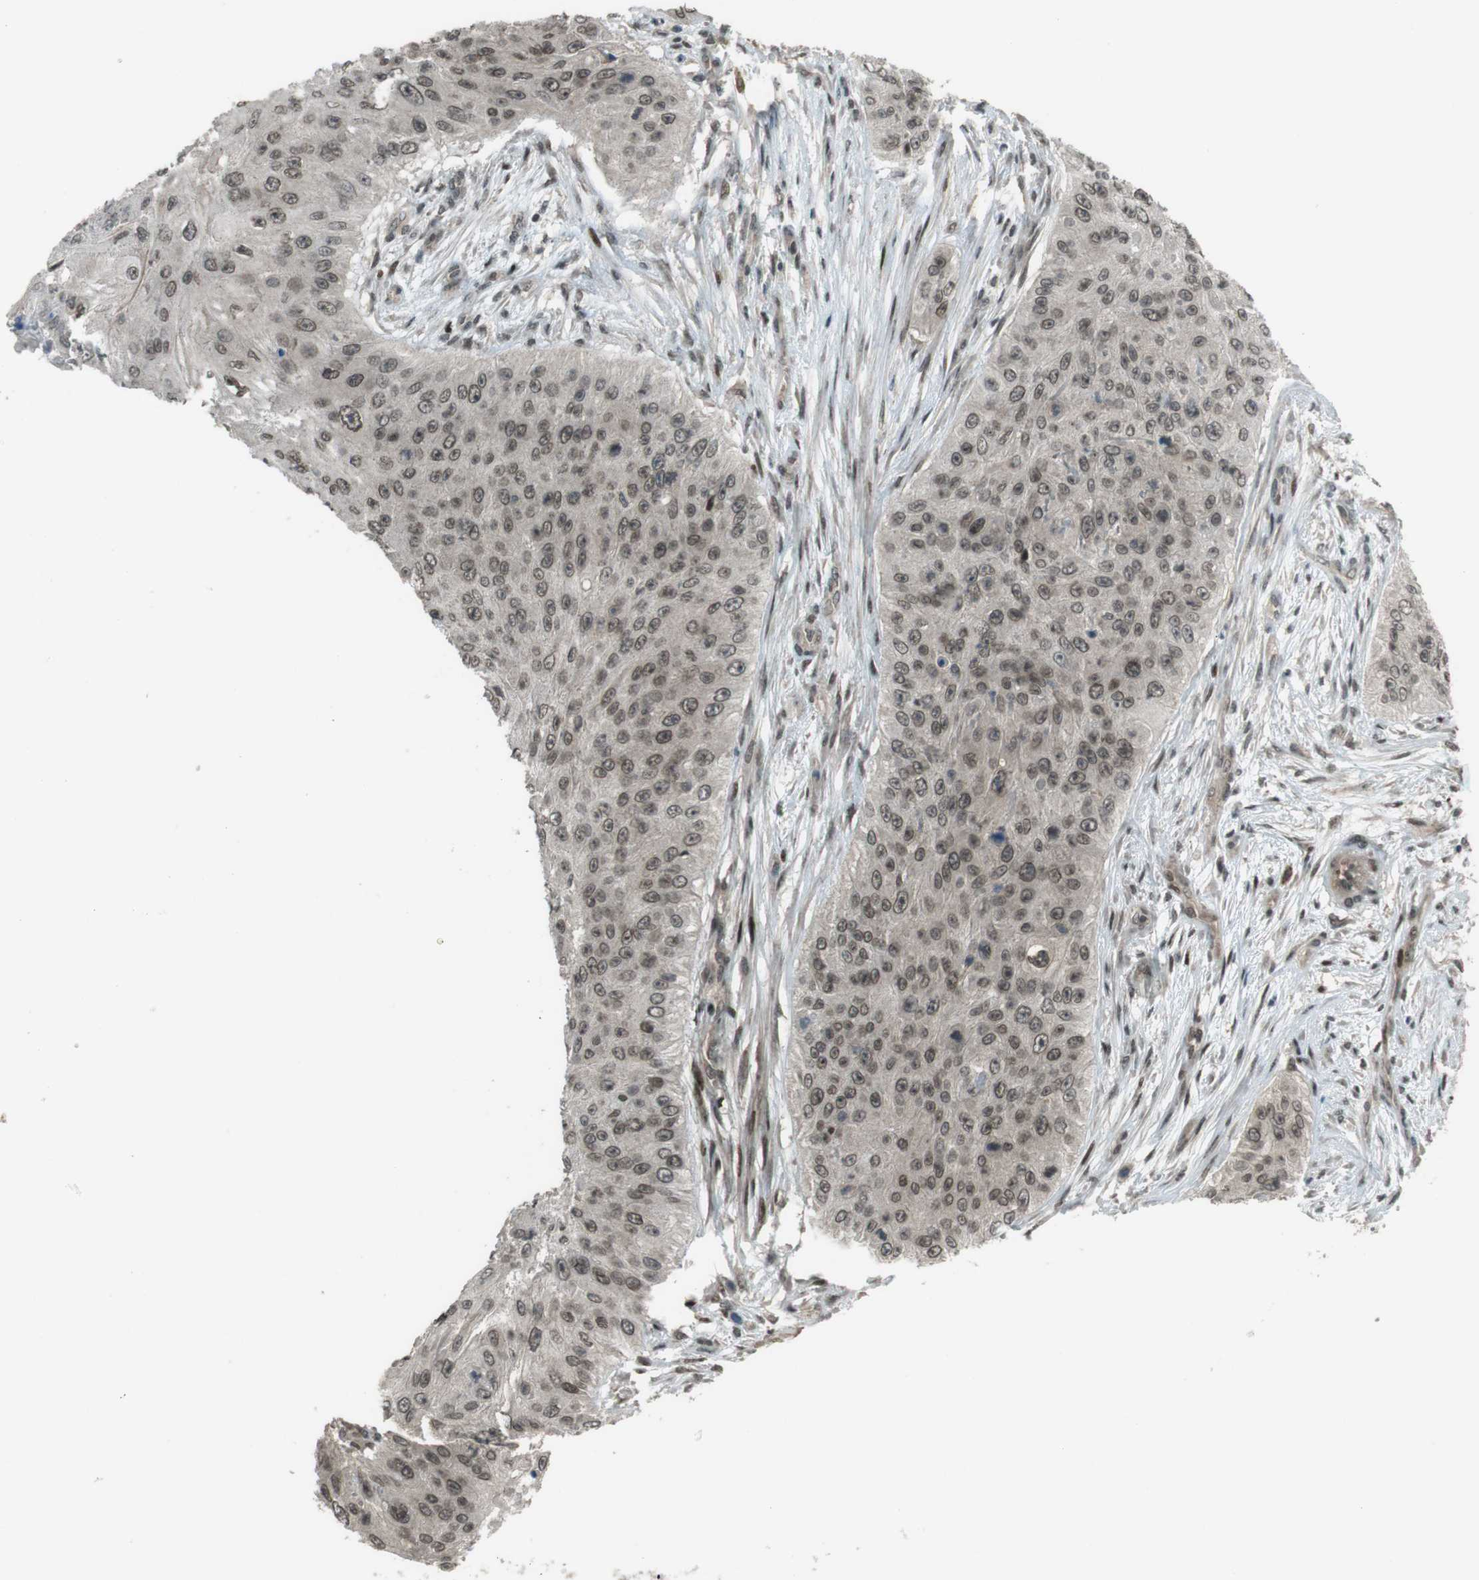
{"staining": {"intensity": "moderate", "quantity": ">75%", "location": "nuclear"}, "tissue": "skin cancer", "cell_type": "Tumor cells", "image_type": "cancer", "snomed": [{"axis": "morphology", "description": "Squamous cell carcinoma, NOS"}, {"axis": "topography", "description": "Skin"}], "caption": "Protein staining of squamous cell carcinoma (skin) tissue exhibits moderate nuclear expression in about >75% of tumor cells. (Stains: DAB in brown, nuclei in blue, Microscopy: brightfield microscopy at high magnification).", "gene": "SLITRK5", "patient": {"sex": "female", "age": 80}}